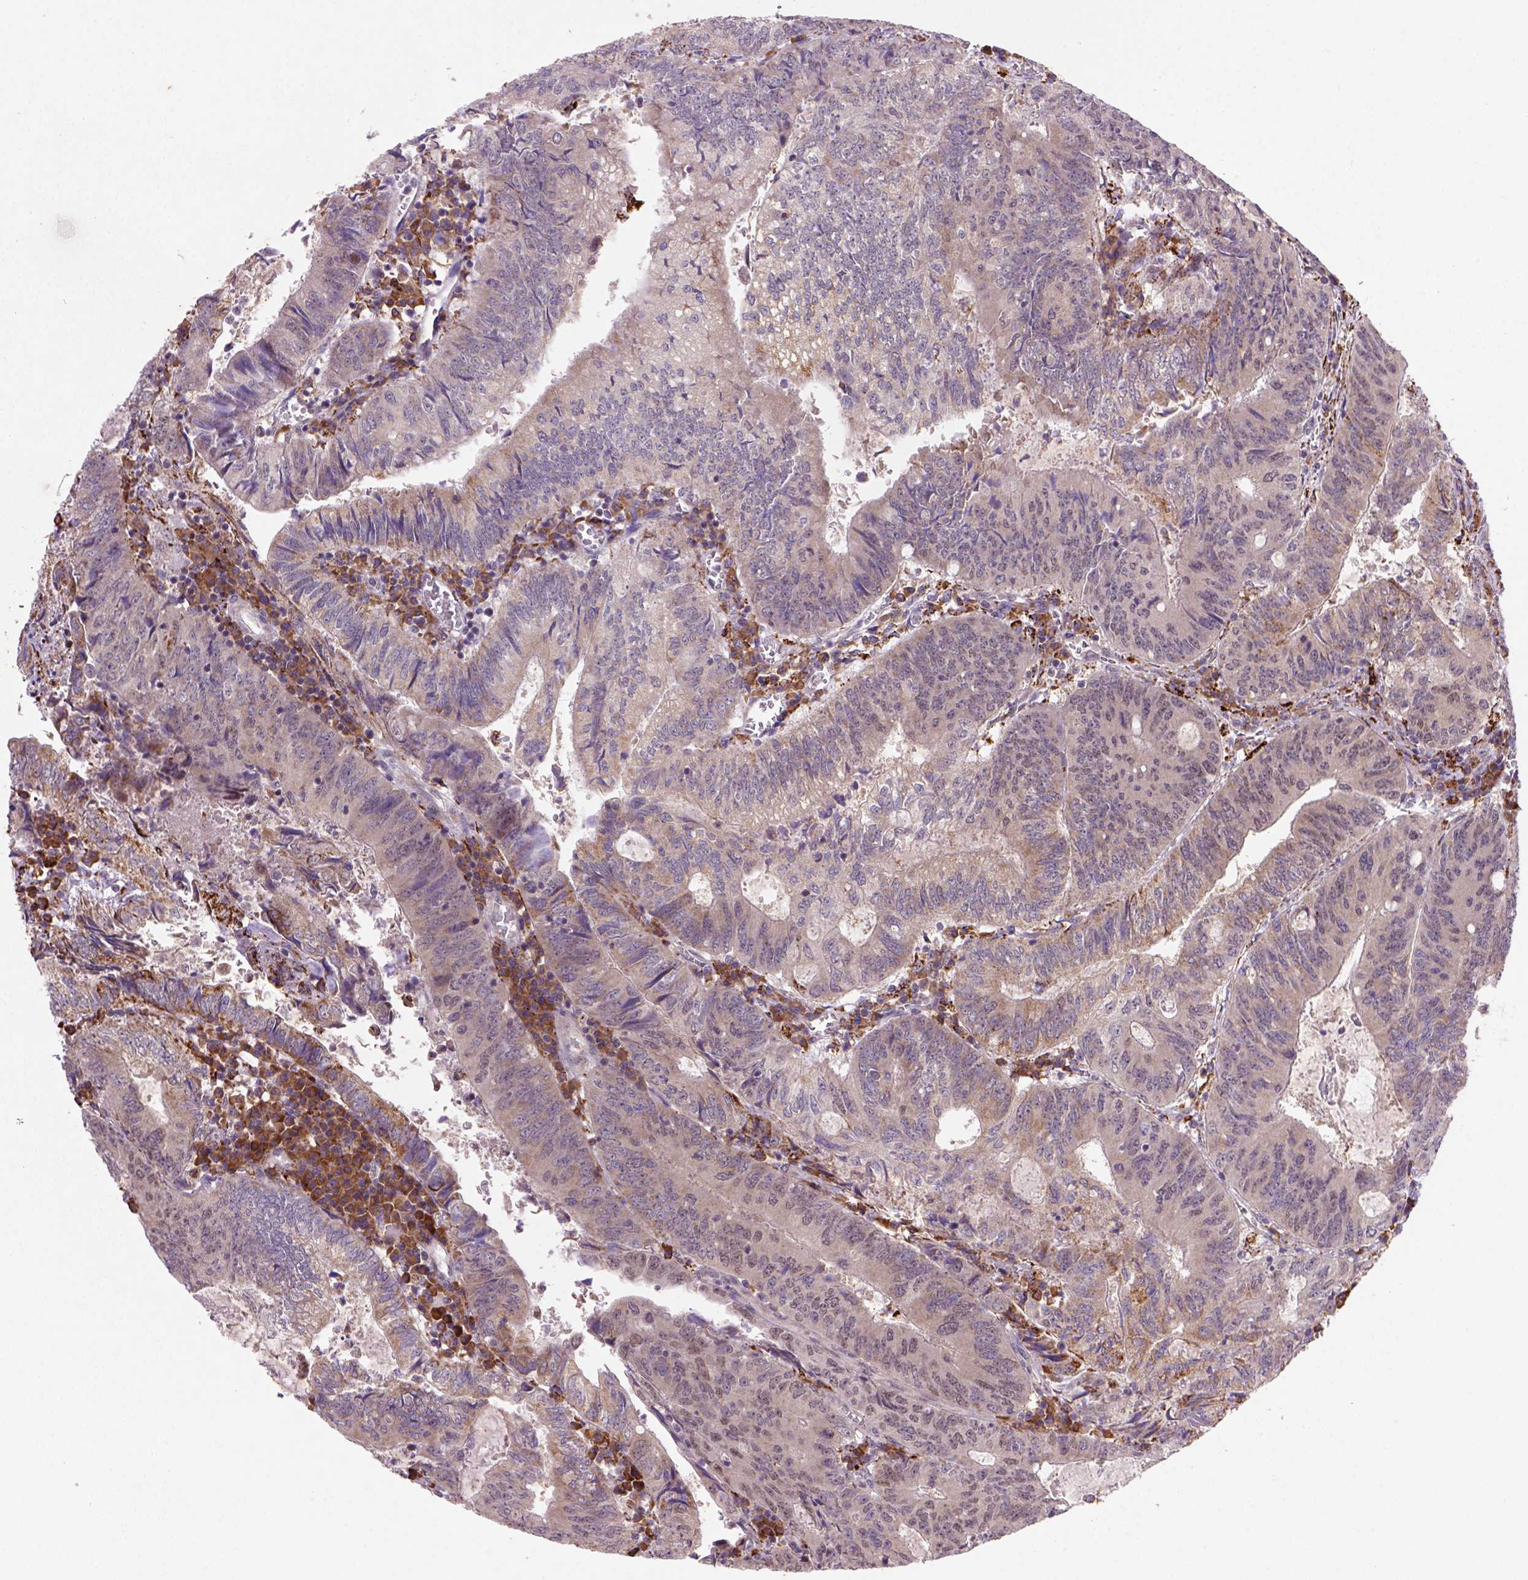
{"staining": {"intensity": "moderate", "quantity": "25%-75%", "location": "cytoplasmic/membranous,nuclear"}, "tissue": "colorectal cancer", "cell_type": "Tumor cells", "image_type": "cancer", "snomed": [{"axis": "morphology", "description": "Adenocarcinoma, NOS"}, {"axis": "topography", "description": "Colon"}], "caption": "Colorectal adenocarcinoma tissue exhibits moderate cytoplasmic/membranous and nuclear expression in approximately 25%-75% of tumor cells The protein is shown in brown color, while the nuclei are stained blue.", "gene": "FZD7", "patient": {"sex": "male", "age": 67}}